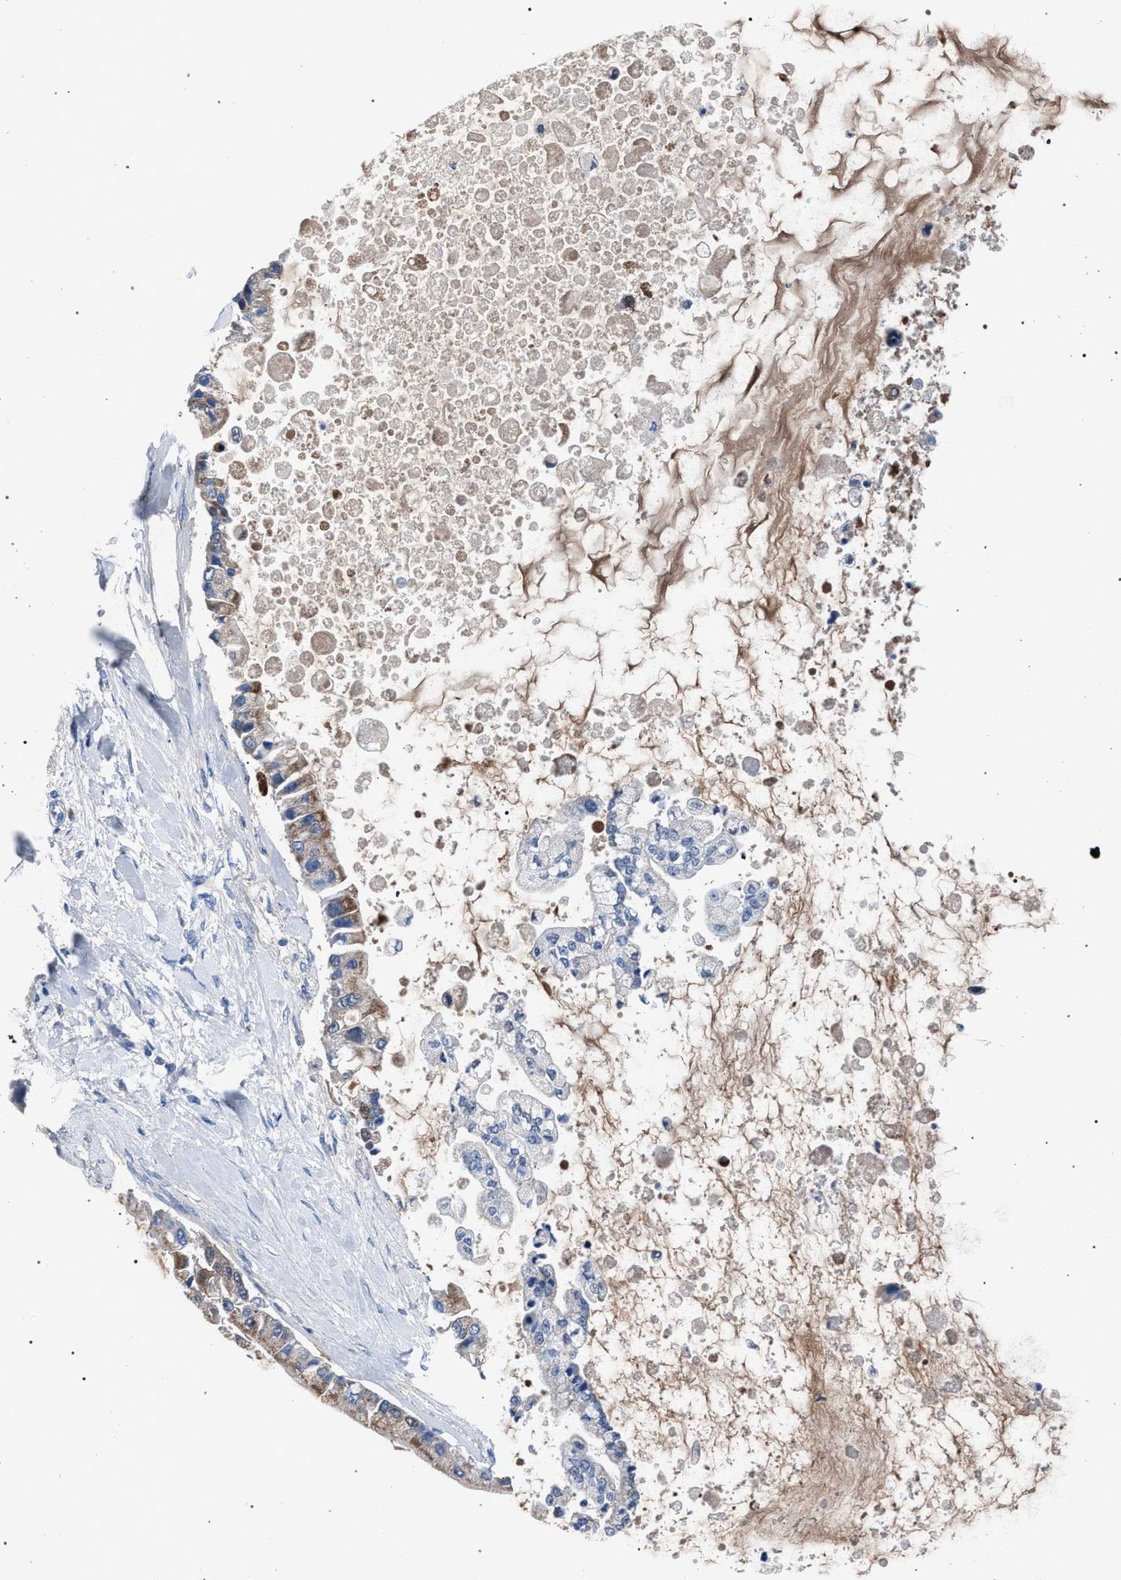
{"staining": {"intensity": "moderate", "quantity": ">75%", "location": "cytoplasmic/membranous"}, "tissue": "liver cancer", "cell_type": "Tumor cells", "image_type": "cancer", "snomed": [{"axis": "morphology", "description": "Cholangiocarcinoma"}, {"axis": "topography", "description": "Liver"}], "caption": "Immunohistochemical staining of human liver cancer (cholangiocarcinoma) shows medium levels of moderate cytoplasmic/membranous expression in about >75% of tumor cells.", "gene": "CRYZ", "patient": {"sex": "male", "age": 50}}